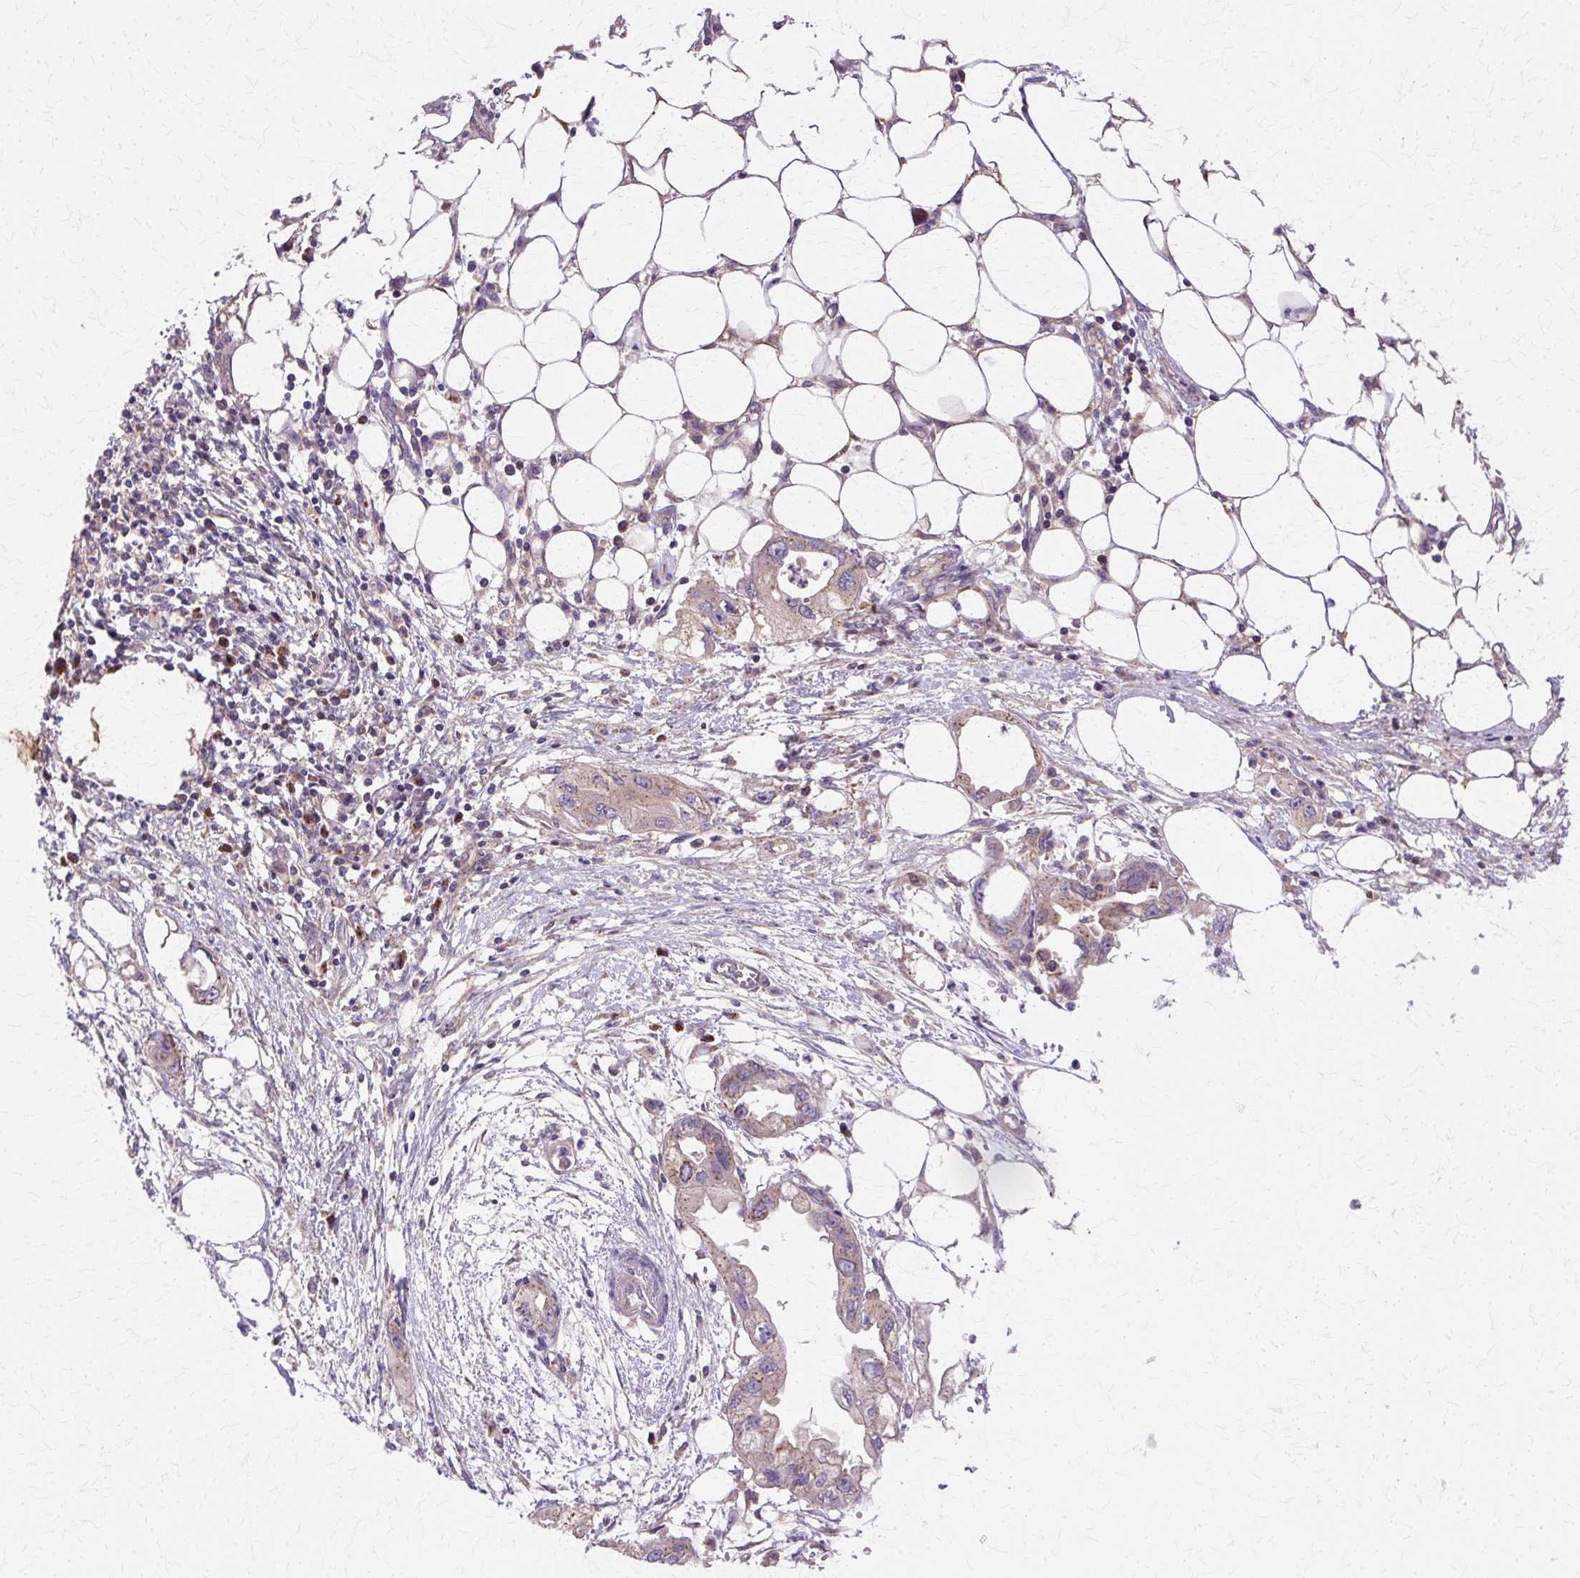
{"staining": {"intensity": "moderate", "quantity": "25%-75%", "location": "cytoplasmic/membranous"}, "tissue": "endometrial cancer", "cell_type": "Tumor cells", "image_type": "cancer", "snomed": [{"axis": "morphology", "description": "Adenocarcinoma, NOS"}, {"axis": "morphology", "description": "Adenocarcinoma, metastatic, NOS"}, {"axis": "topography", "description": "Adipose tissue"}, {"axis": "topography", "description": "Endometrium"}], "caption": "The immunohistochemical stain highlights moderate cytoplasmic/membranous expression in tumor cells of metastatic adenocarcinoma (endometrial) tissue. The staining was performed using DAB (3,3'-diaminobenzidine) to visualize the protein expression in brown, while the nuclei were stained in blue with hematoxylin (Magnification: 20x).", "gene": "COPB1", "patient": {"sex": "female", "age": 67}}